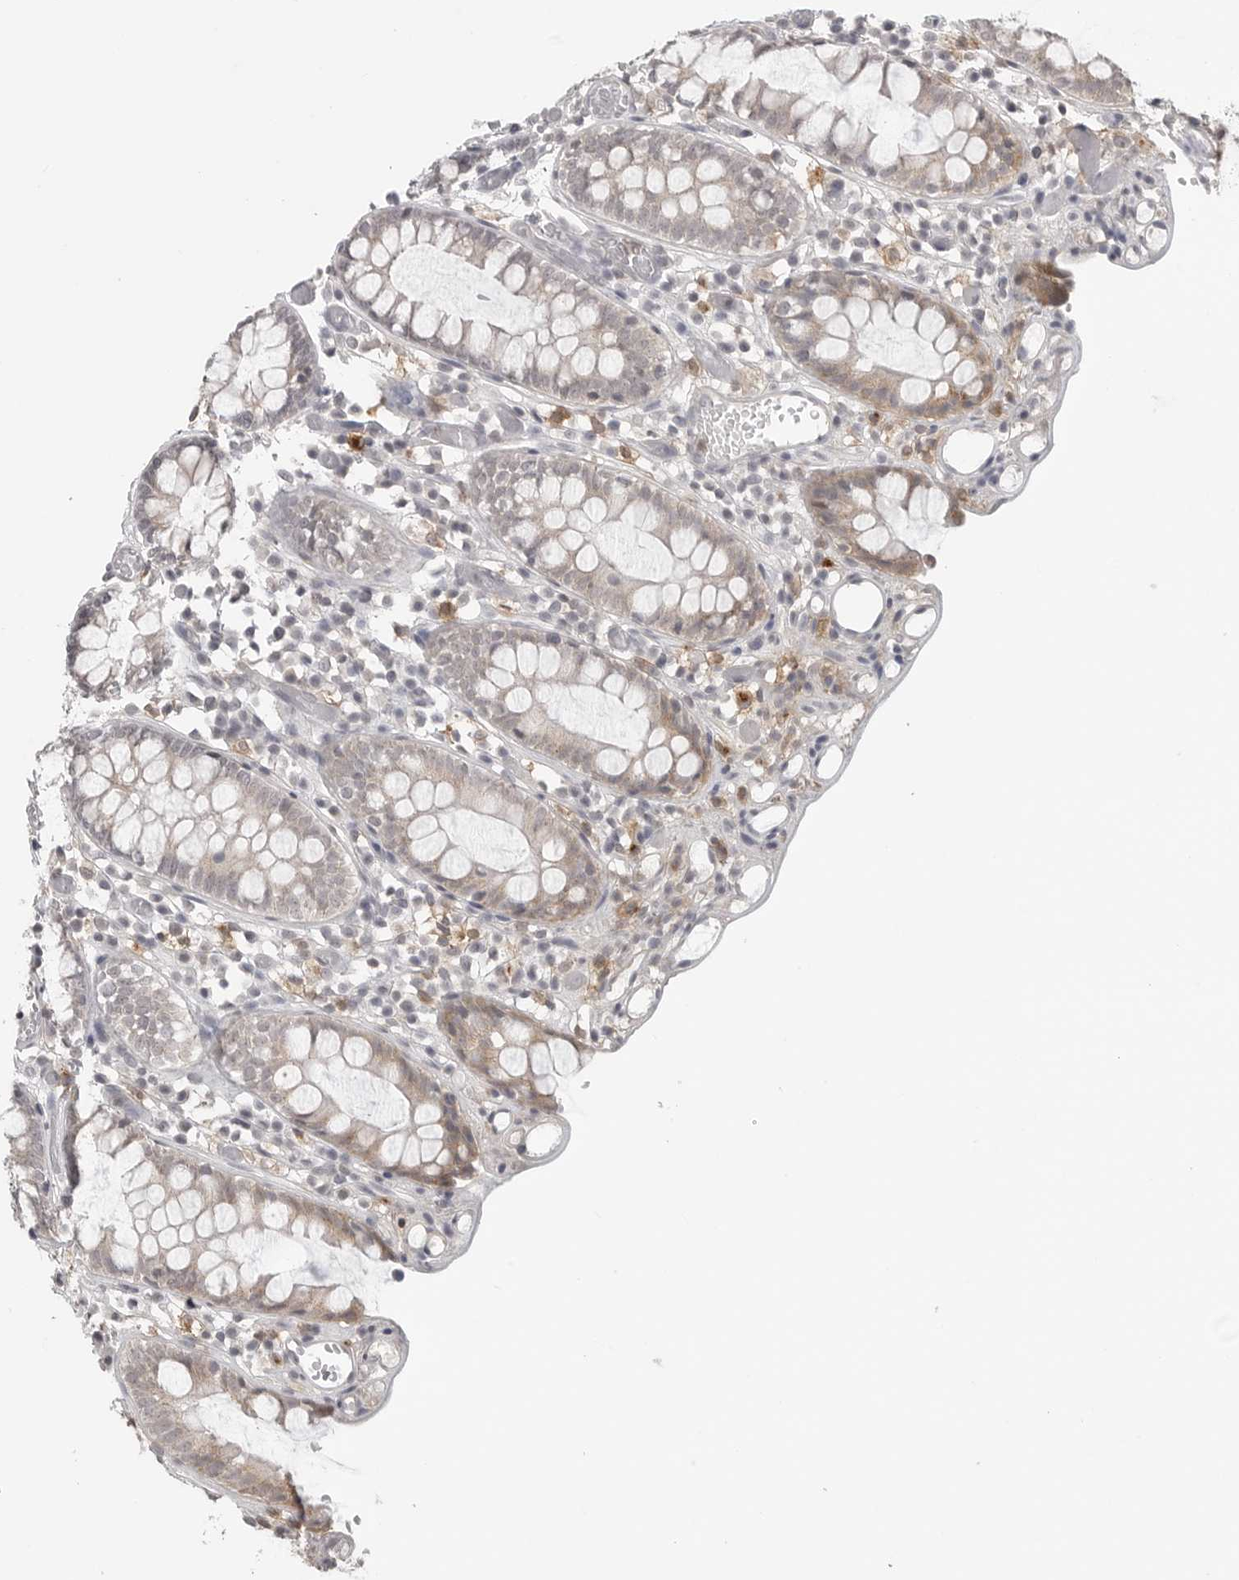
{"staining": {"intensity": "negative", "quantity": "none", "location": "none"}, "tissue": "colon", "cell_type": "Endothelial cells", "image_type": "normal", "snomed": [{"axis": "morphology", "description": "Normal tissue, NOS"}, {"axis": "topography", "description": "Colon"}], "caption": "Unremarkable colon was stained to show a protein in brown. There is no significant staining in endothelial cells.", "gene": "IFNGR1", "patient": {"sex": "male", "age": 14}}